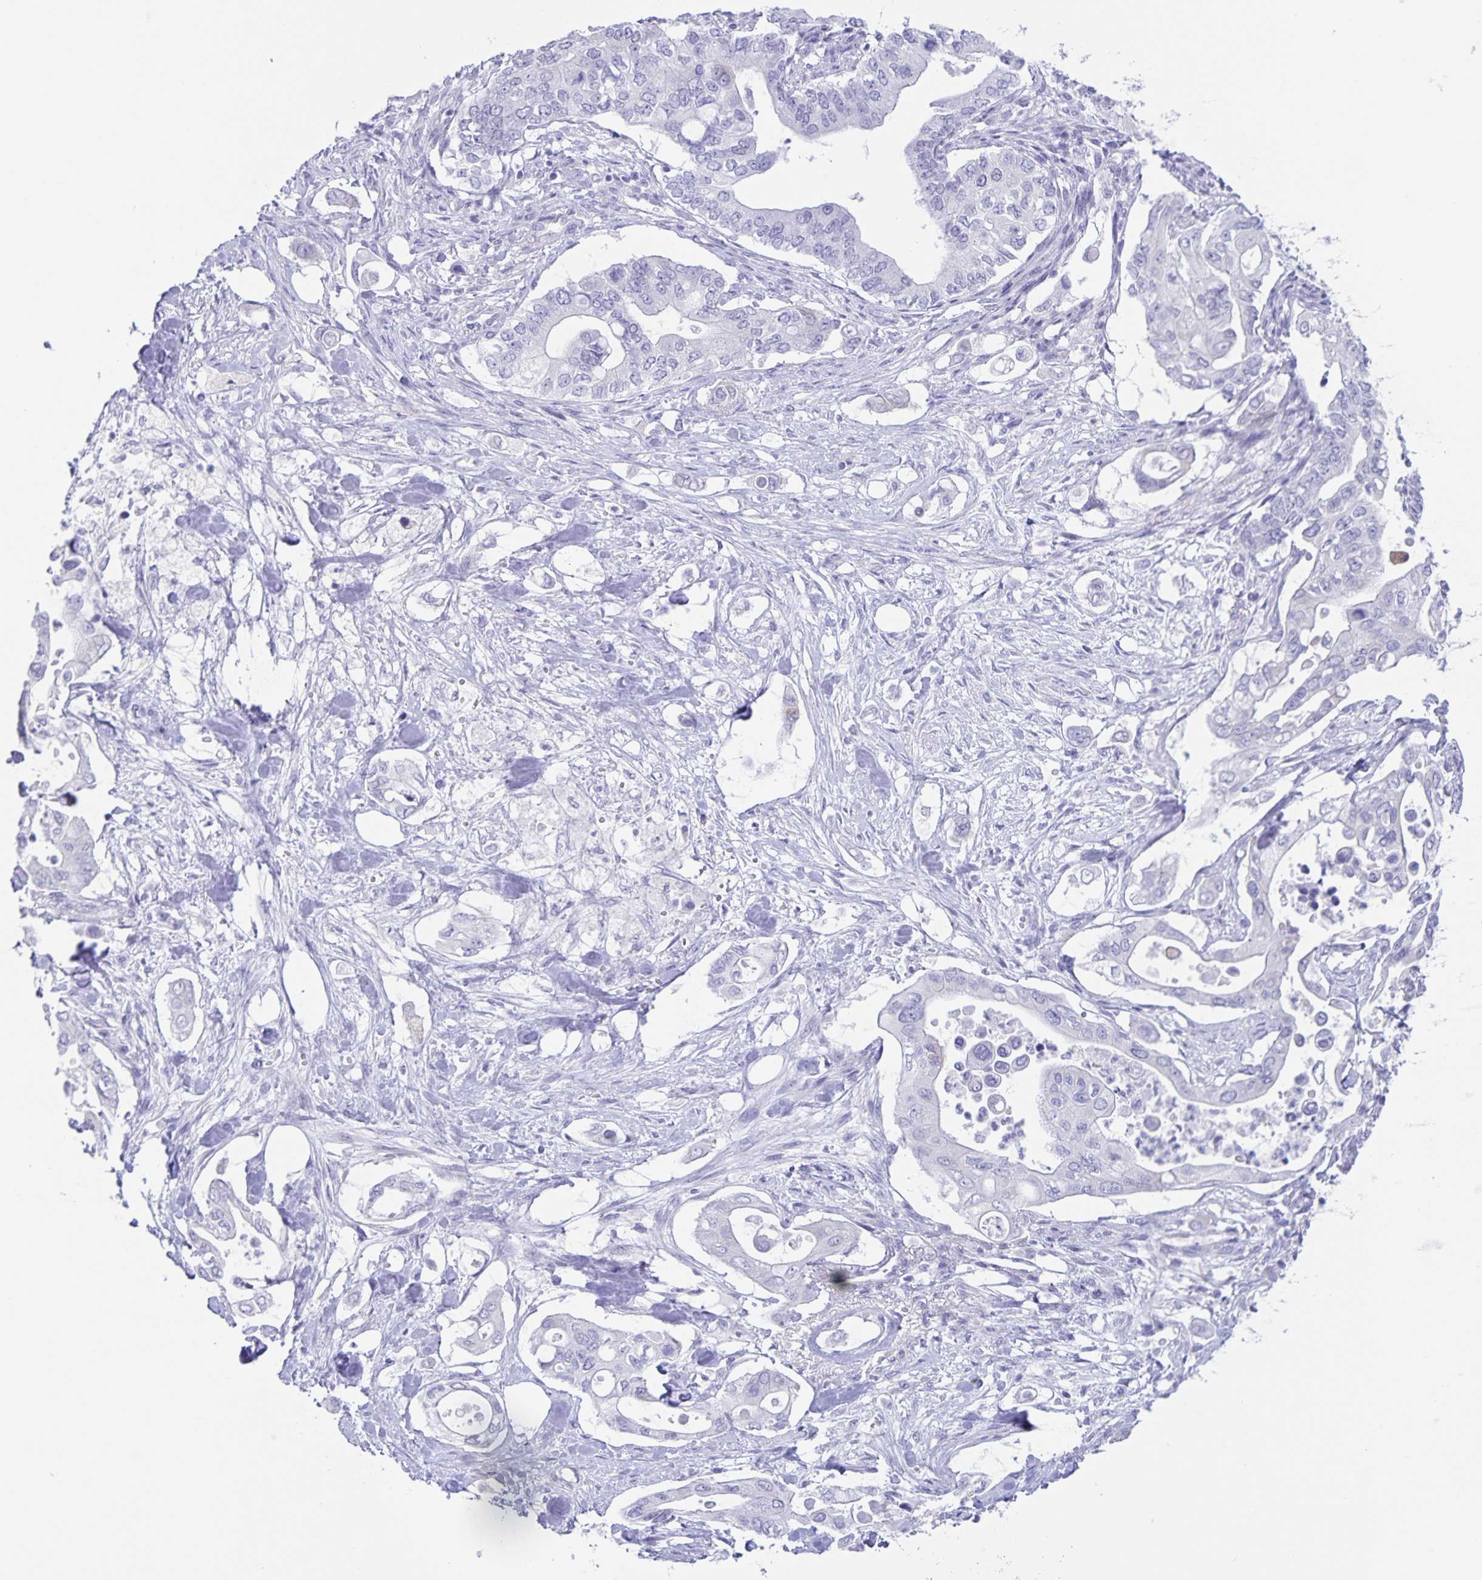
{"staining": {"intensity": "negative", "quantity": "none", "location": "none"}, "tissue": "pancreatic cancer", "cell_type": "Tumor cells", "image_type": "cancer", "snomed": [{"axis": "morphology", "description": "Adenocarcinoma, NOS"}, {"axis": "topography", "description": "Pancreas"}], "caption": "The histopathology image displays no staining of tumor cells in adenocarcinoma (pancreatic).", "gene": "AQP4", "patient": {"sex": "female", "age": 63}}